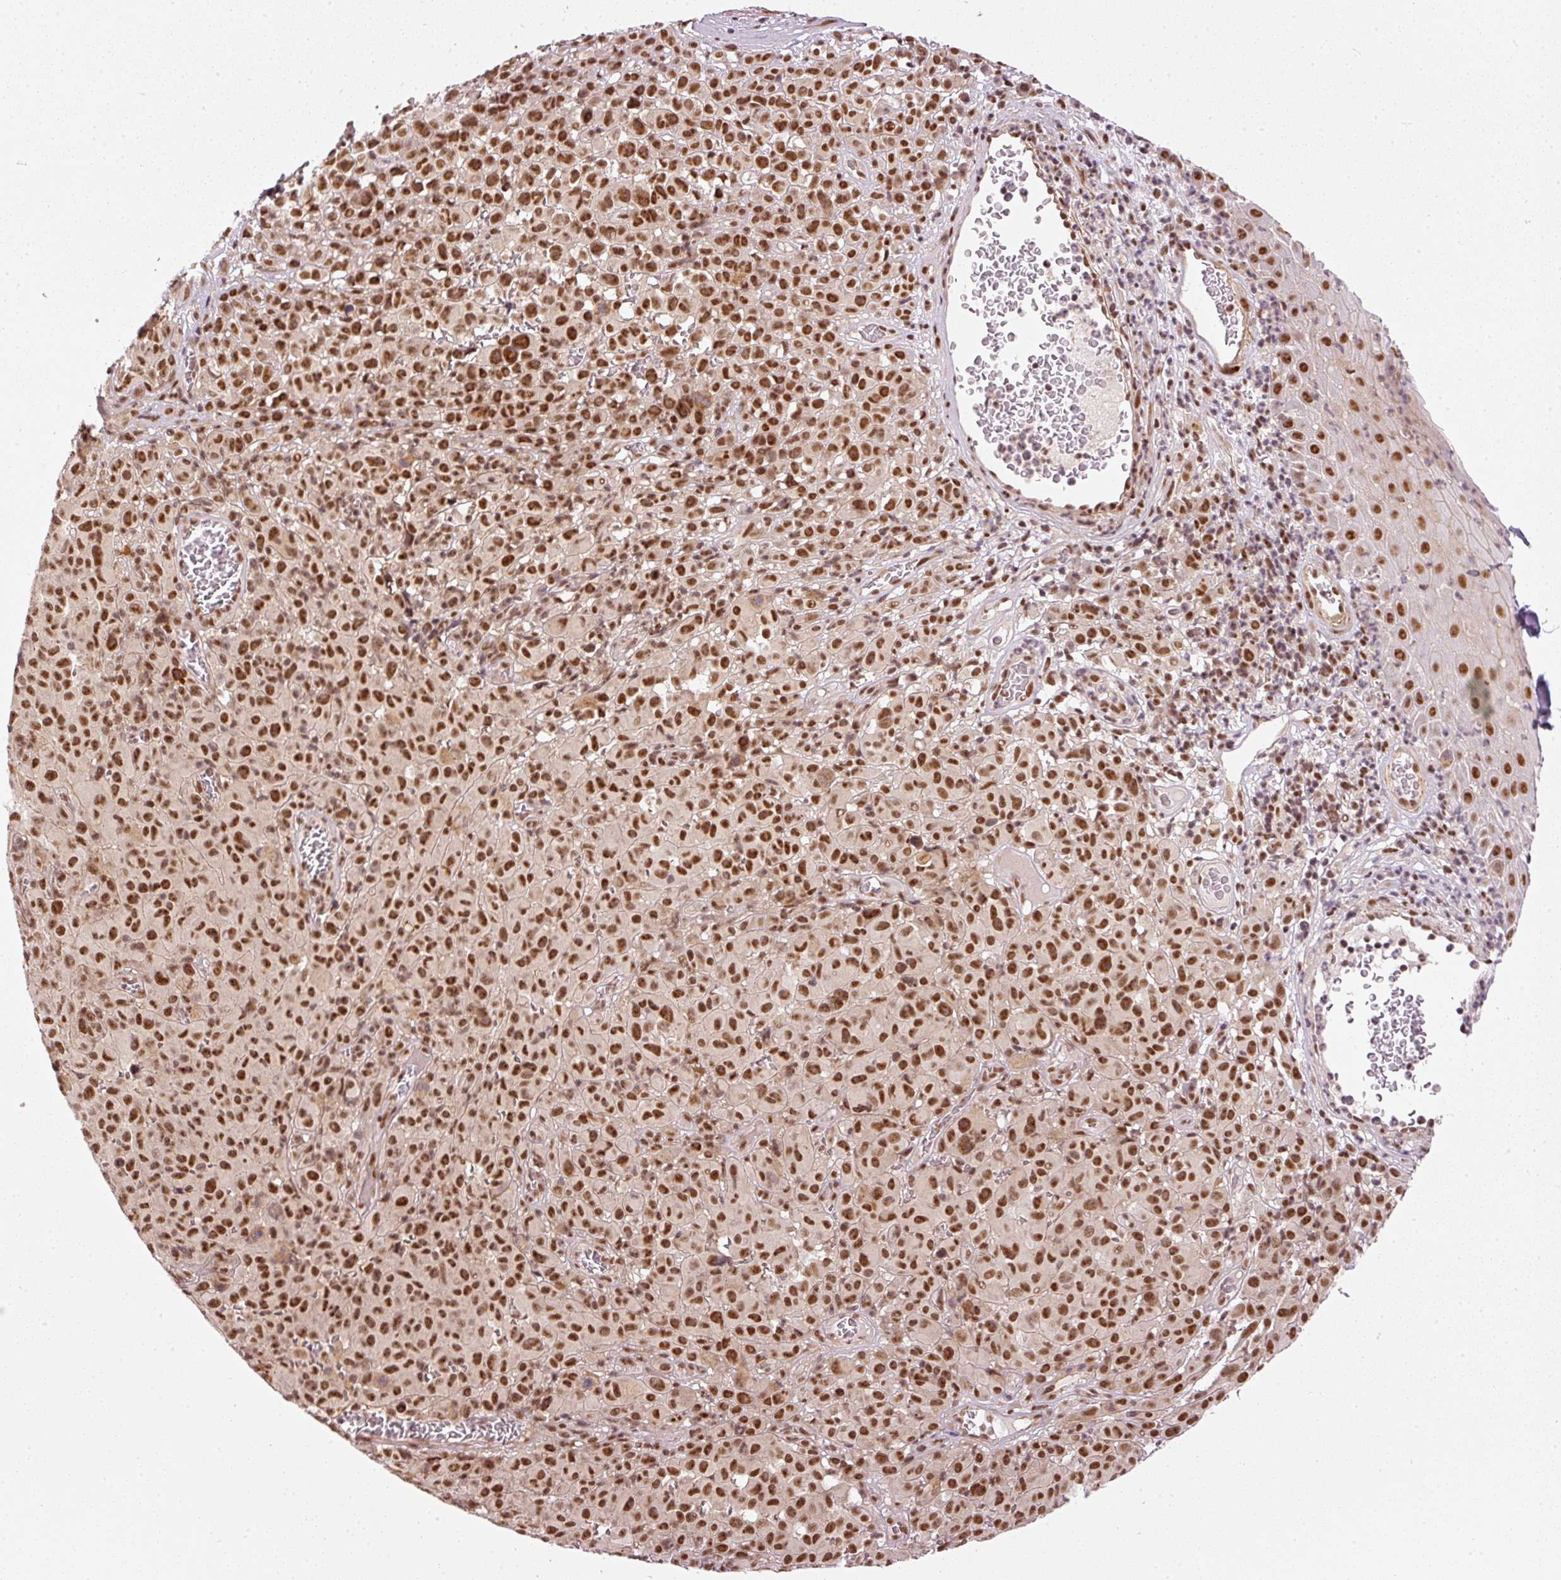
{"staining": {"intensity": "moderate", "quantity": ">75%", "location": "nuclear"}, "tissue": "melanoma", "cell_type": "Tumor cells", "image_type": "cancer", "snomed": [{"axis": "morphology", "description": "Malignant melanoma, NOS"}, {"axis": "topography", "description": "Skin"}], "caption": "Brown immunohistochemical staining in malignant melanoma shows moderate nuclear staining in about >75% of tumor cells. The staining was performed using DAB (3,3'-diaminobenzidine), with brown indicating positive protein expression. Nuclei are stained blue with hematoxylin.", "gene": "THOC6", "patient": {"sex": "female", "age": 82}}